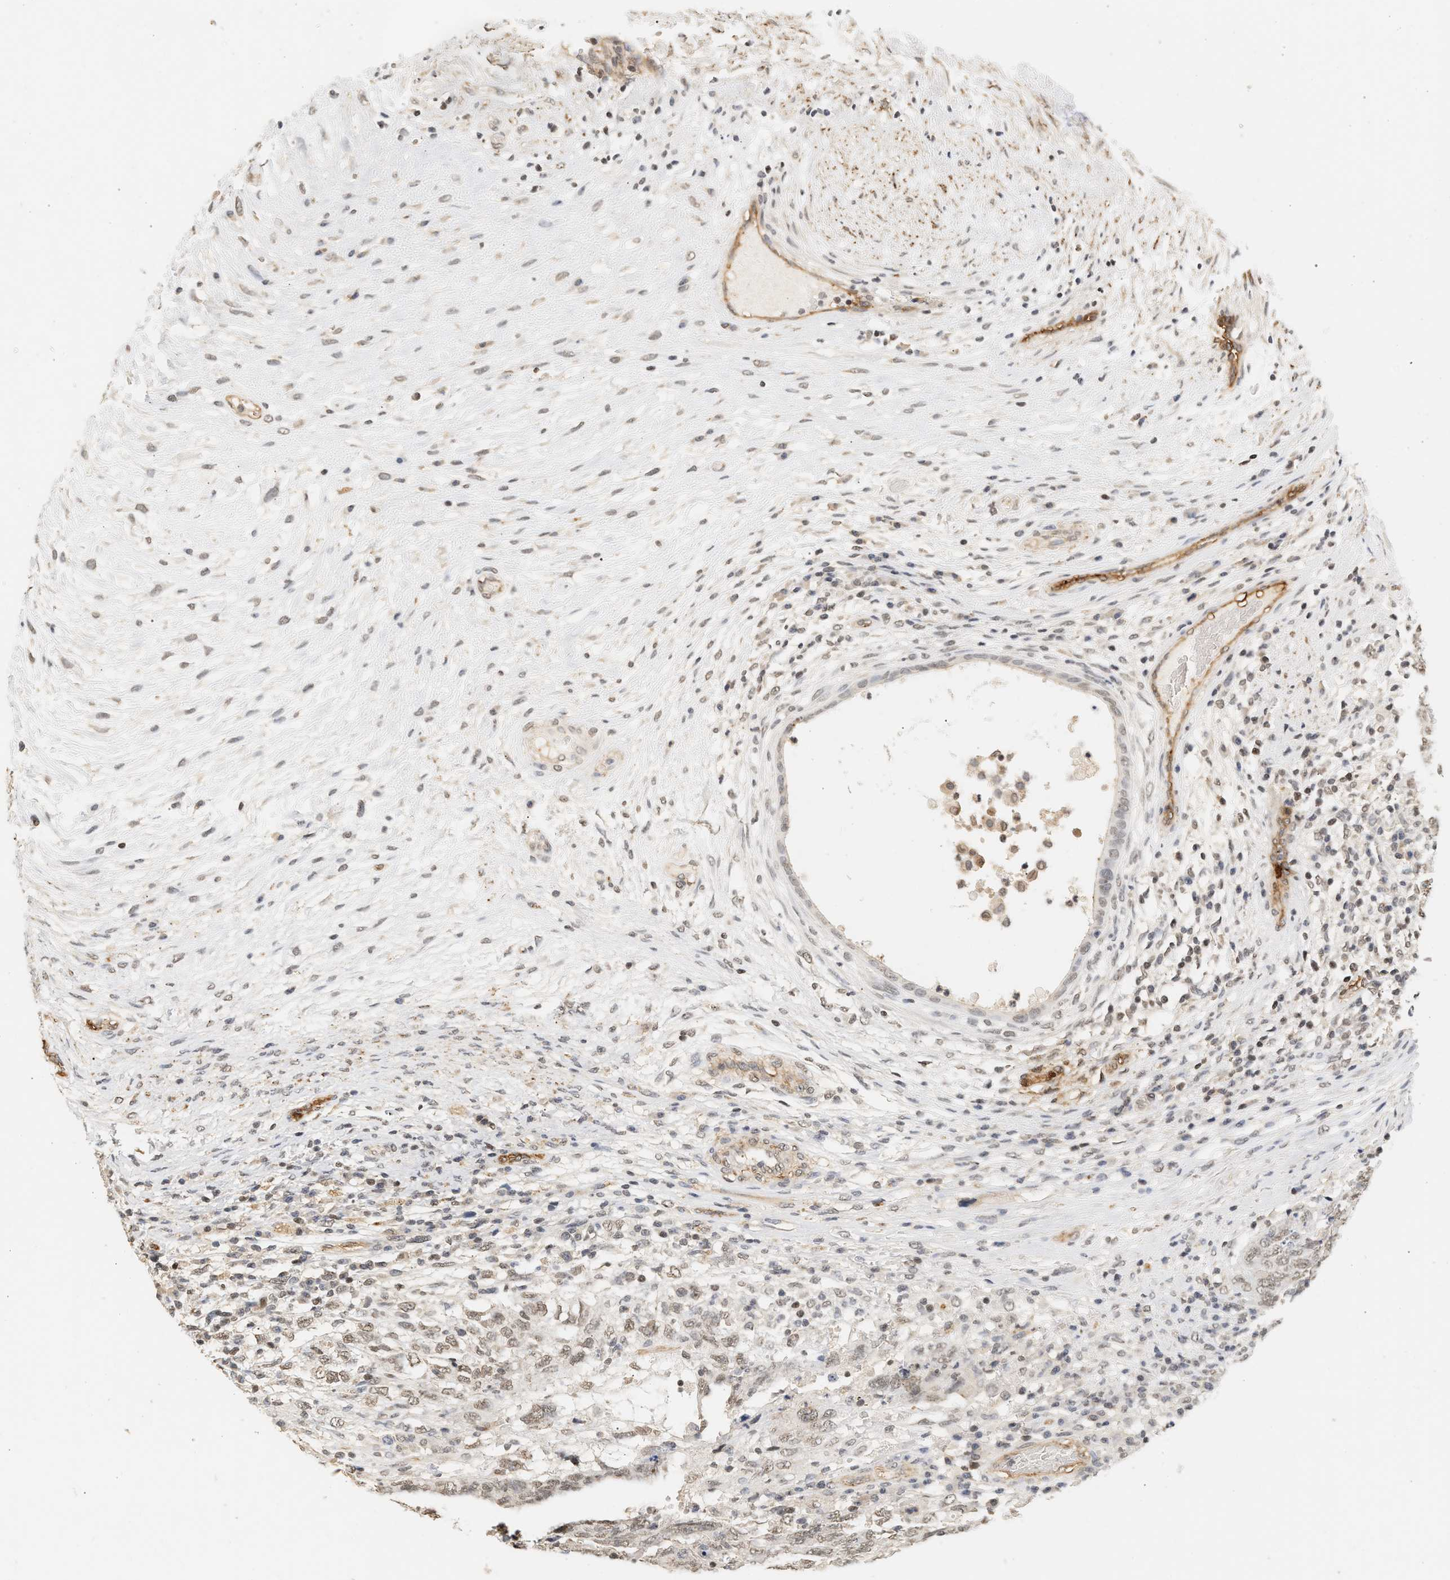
{"staining": {"intensity": "weak", "quantity": "25%-75%", "location": "nuclear"}, "tissue": "testis cancer", "cell_type": "Tumor cells", "image_type": "cancer", "snomed": [{"axis": "morphology", "description": "Carcinoma, Embryonal, NOS"}, {"axis": "topography", "description": "Testis"}], "caption": "DAB (3,3'-diaminobenzidine) immunohistochemical staining of testis cancer (embryonal carcinoma) shows weak nuclear protein positivity in about 25%-75% of tumor cells.", "gene": "PLXND1", "patient": {"sex": "male", "age": 26}}